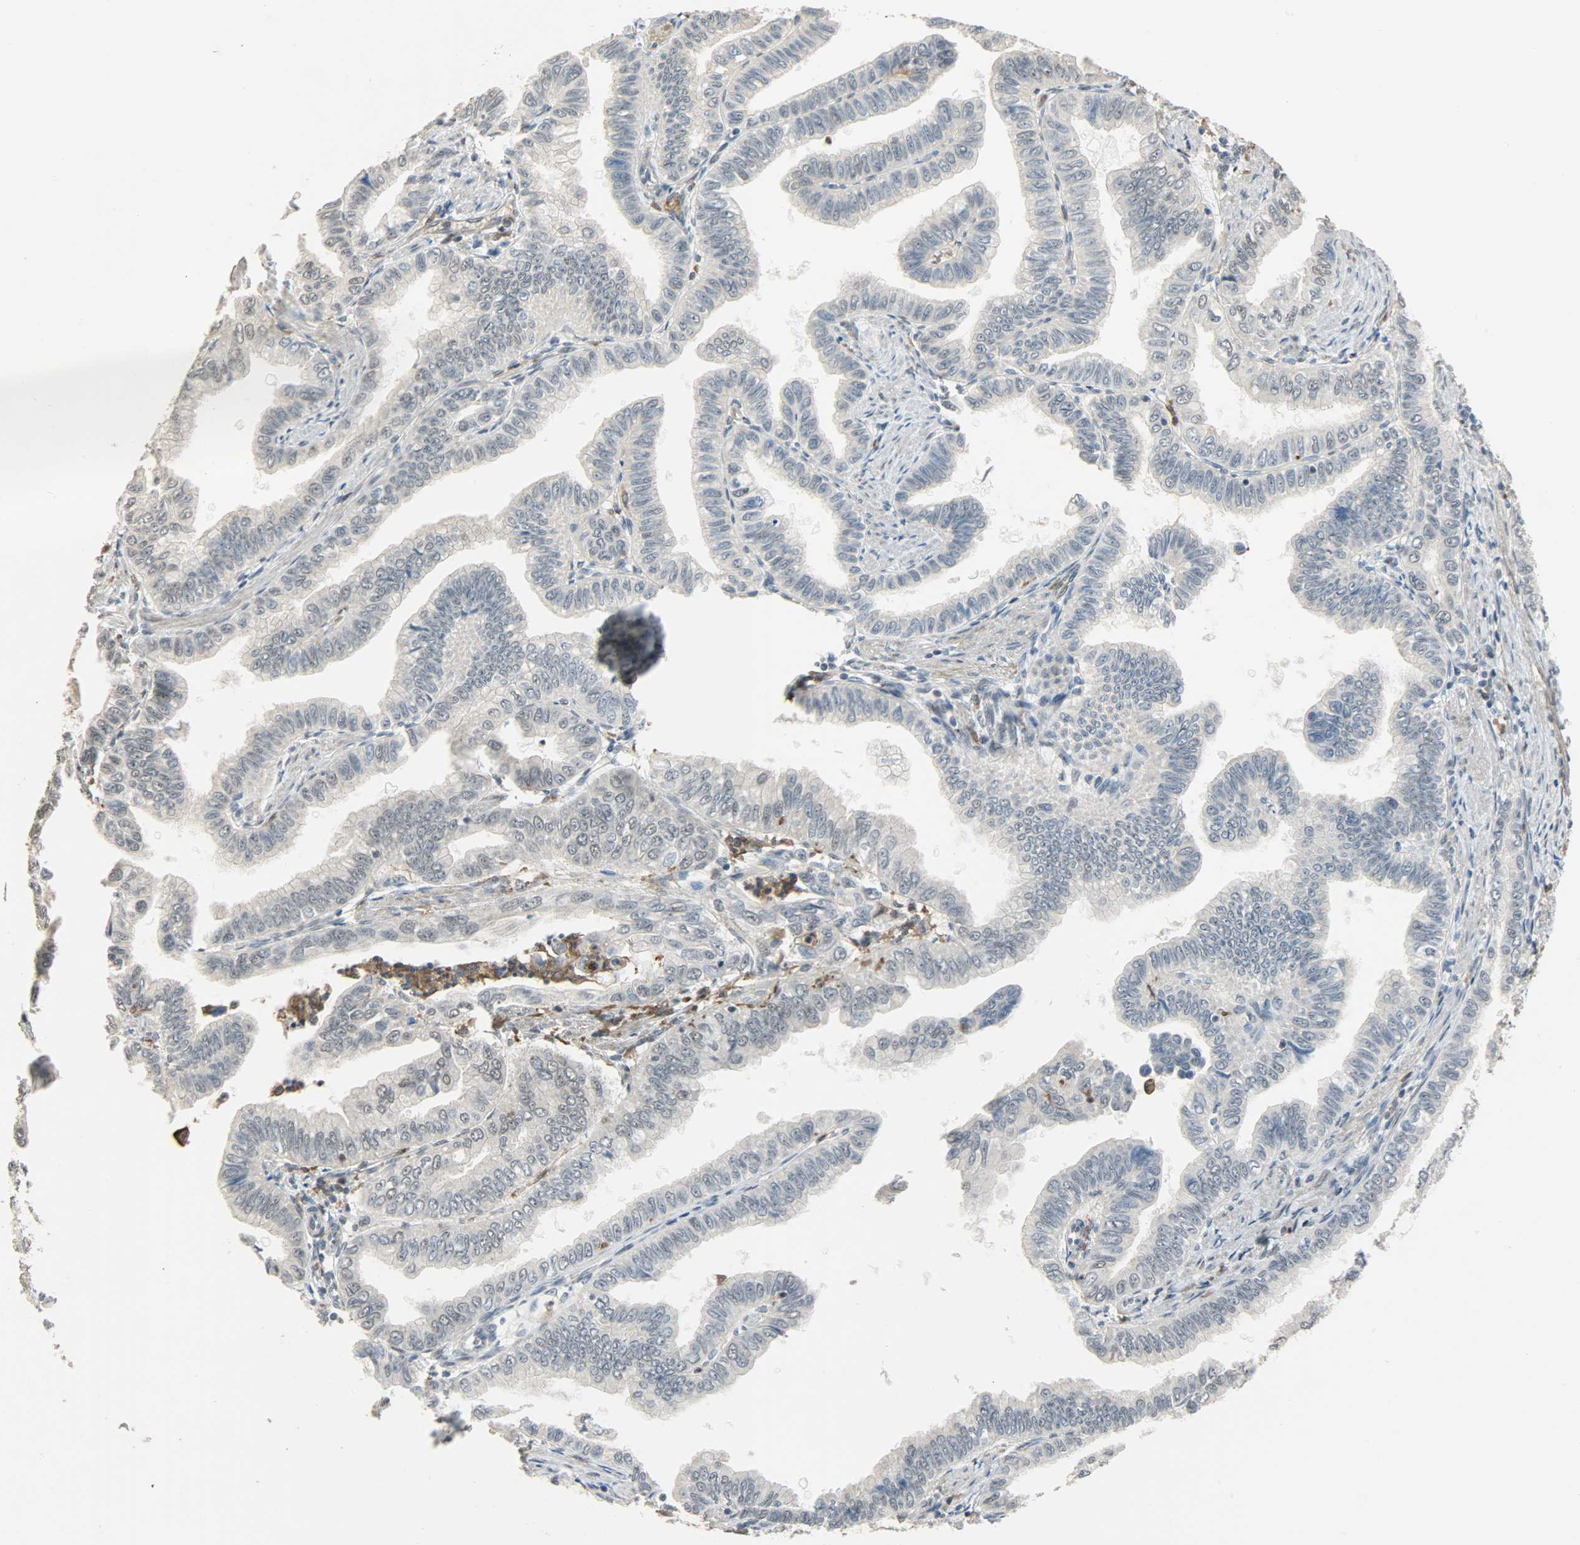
{"staining": {"intensity": "weak", "quantity": "<25%", "location": "cytoplasmic/membranous"}, "tissue": "pancreatic cancer", "cell_type": "Tumor cells", "image_type": "cancer", "snomed": [{"axis": "morphology", "description": "Normal tissue, NOS"}, {"axis": "topography", "description": "Lymph node"}], "caption": "The histopathology image demonstrates no significant positivity in tumor cells of pancreatic cancer.", "gene": "SKAP2", "patient": {"sex": "male", "age": 50}}